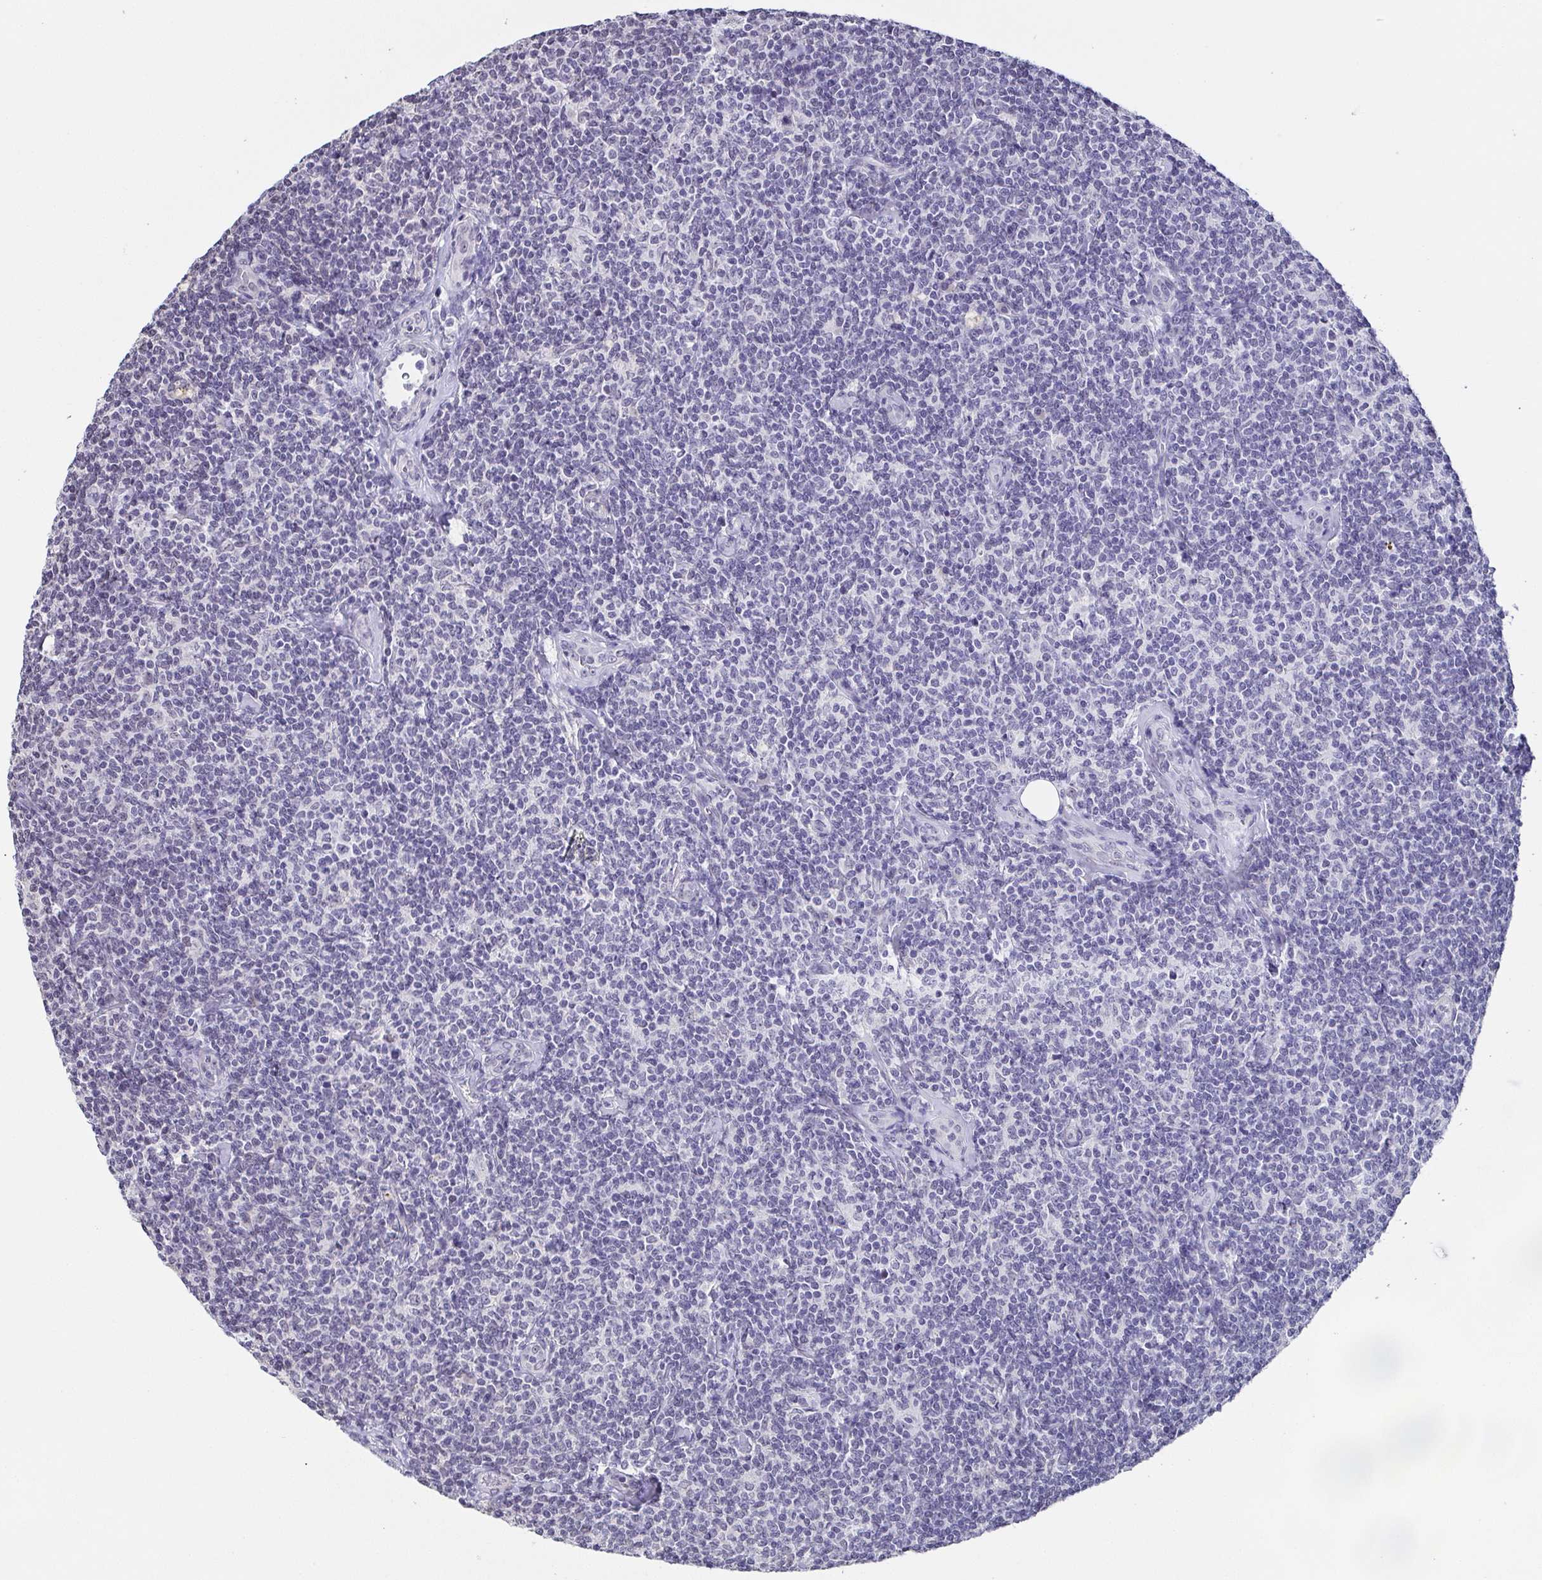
{"staining": {"intensity": "negative", "quantity": "none", "location": "none"}, "tissue": "lymphoma", "cell_type": "Tumor cells", "image_type": "cancer", "snomed": [{"axis": "morphology", "description": "Malignant lymphoma, non-Hodgkin's type, Low grade"}, {"axis": "topography", "description": "Lymph node"}], "caption": "Protein analysis of malignant lymphoma, non-Hodgkin's type (low-grade) displays no significant staining in tumor cells.", "gene": "NEFH", "patient": {"sex": "female", "age": 56}}